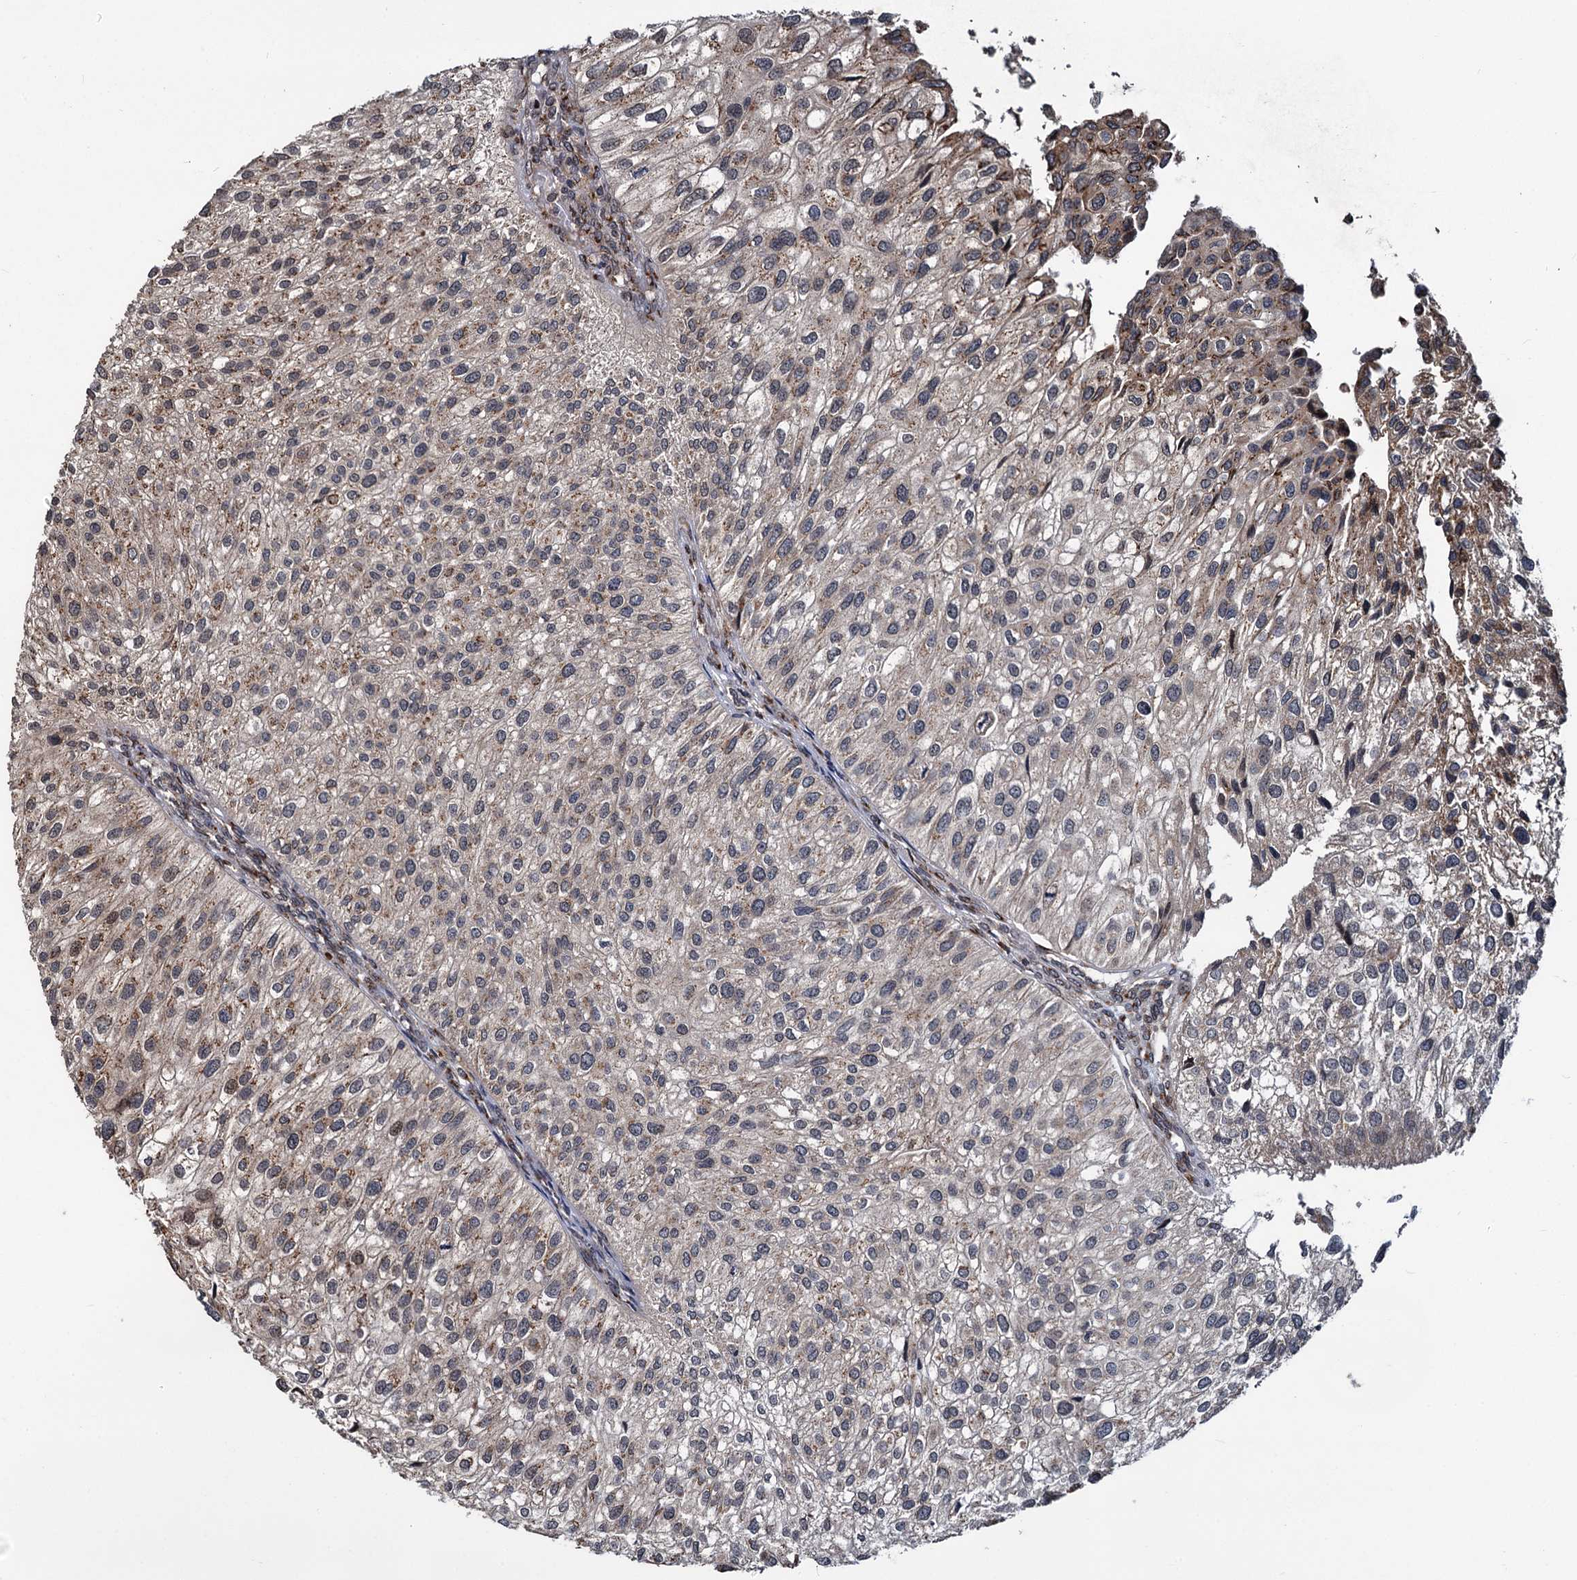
{"staining": {"intensity": "moderate", "quantity": "25%-75%", "location": "cytoplasmic/membranous"}, "tissue": "urothelial cancer", "cell_type": "Tumor cells", "image_type": "cancer", "snomed": [{"axis": "morphology", "description": "Urothelial carcinoma, Low grade"}, {"axis": "topography", "description": "Urinary bladder"}], "caption": "The image exhibits staining of low-grade urothelial carcinoma, revealing moderate cytoplasmic/membranous protein staining (brown color) within tumor cells.", "gene": "SAAL1", "patient": {"sex": "female", "age": 89}}